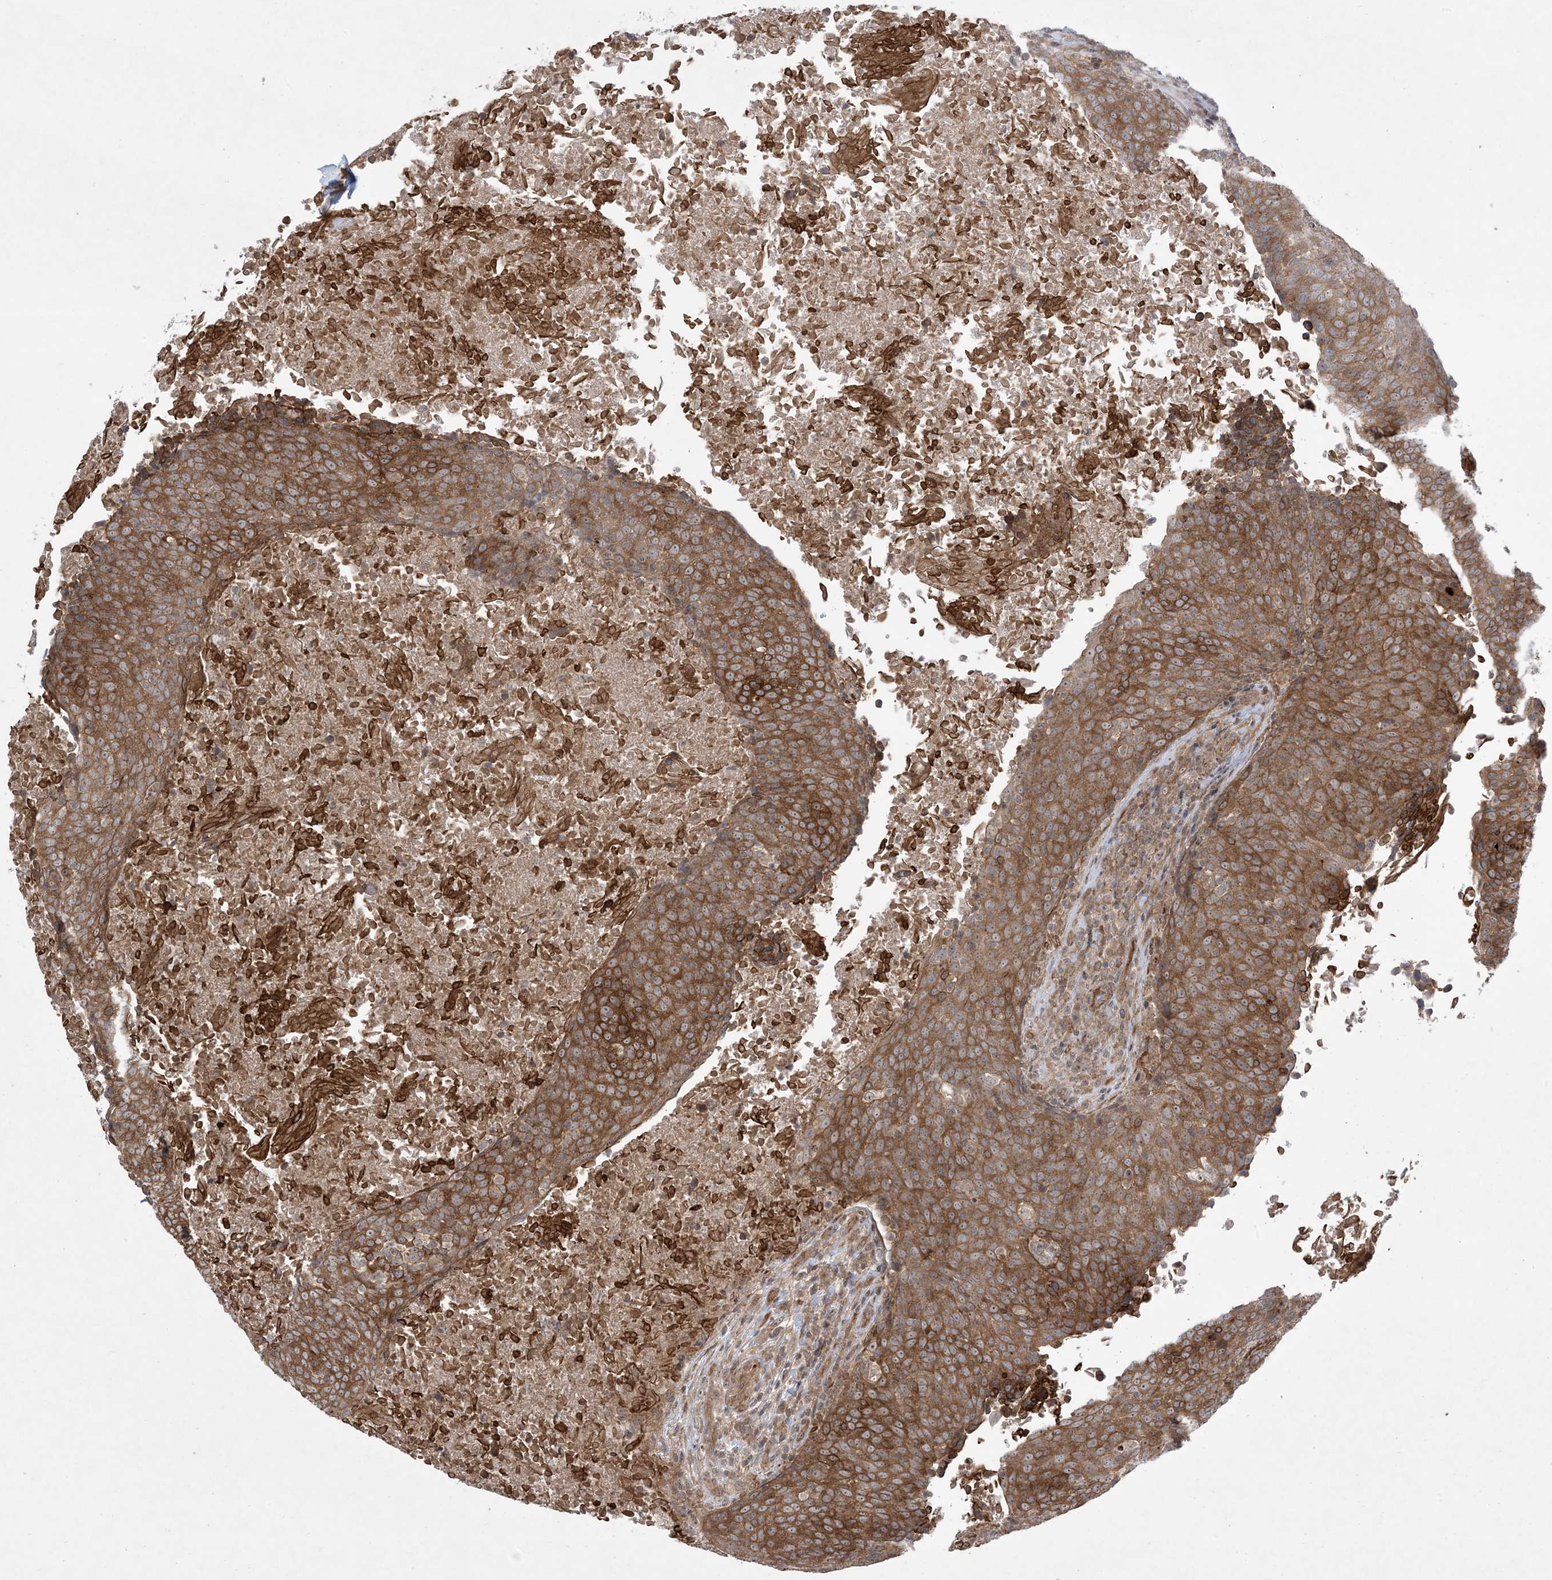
{"staining": {"intensity": "strong", "quantity": ">75%", "location": "cytoplasmic/membranous,nuclear"}, "tissue": "head and neck cancer", "cell_type": "Tumor cells", "image_type": "cancer", "snomed": [{"axis": "morphology", "description": "Squamous cell carcinoma, NOS"}, {"axis": "morphology", "description": "Squamous cell carcinoma, metastatic, NOS"}, {"axis": "topography", "description": "Lymph node"}, {"axis": "topography", "description": "Head-Neck"}], "caption": "Immunohistochemical staining of head and neck cancer (metastatic squamous cell carcinoma) demonstrates strong cytoplasmic/membranous and nuclear protein expression in approximately >75% of tumor cells.", "gene": "SOGA3", "patient": {"sex": "male", "age": 62}}